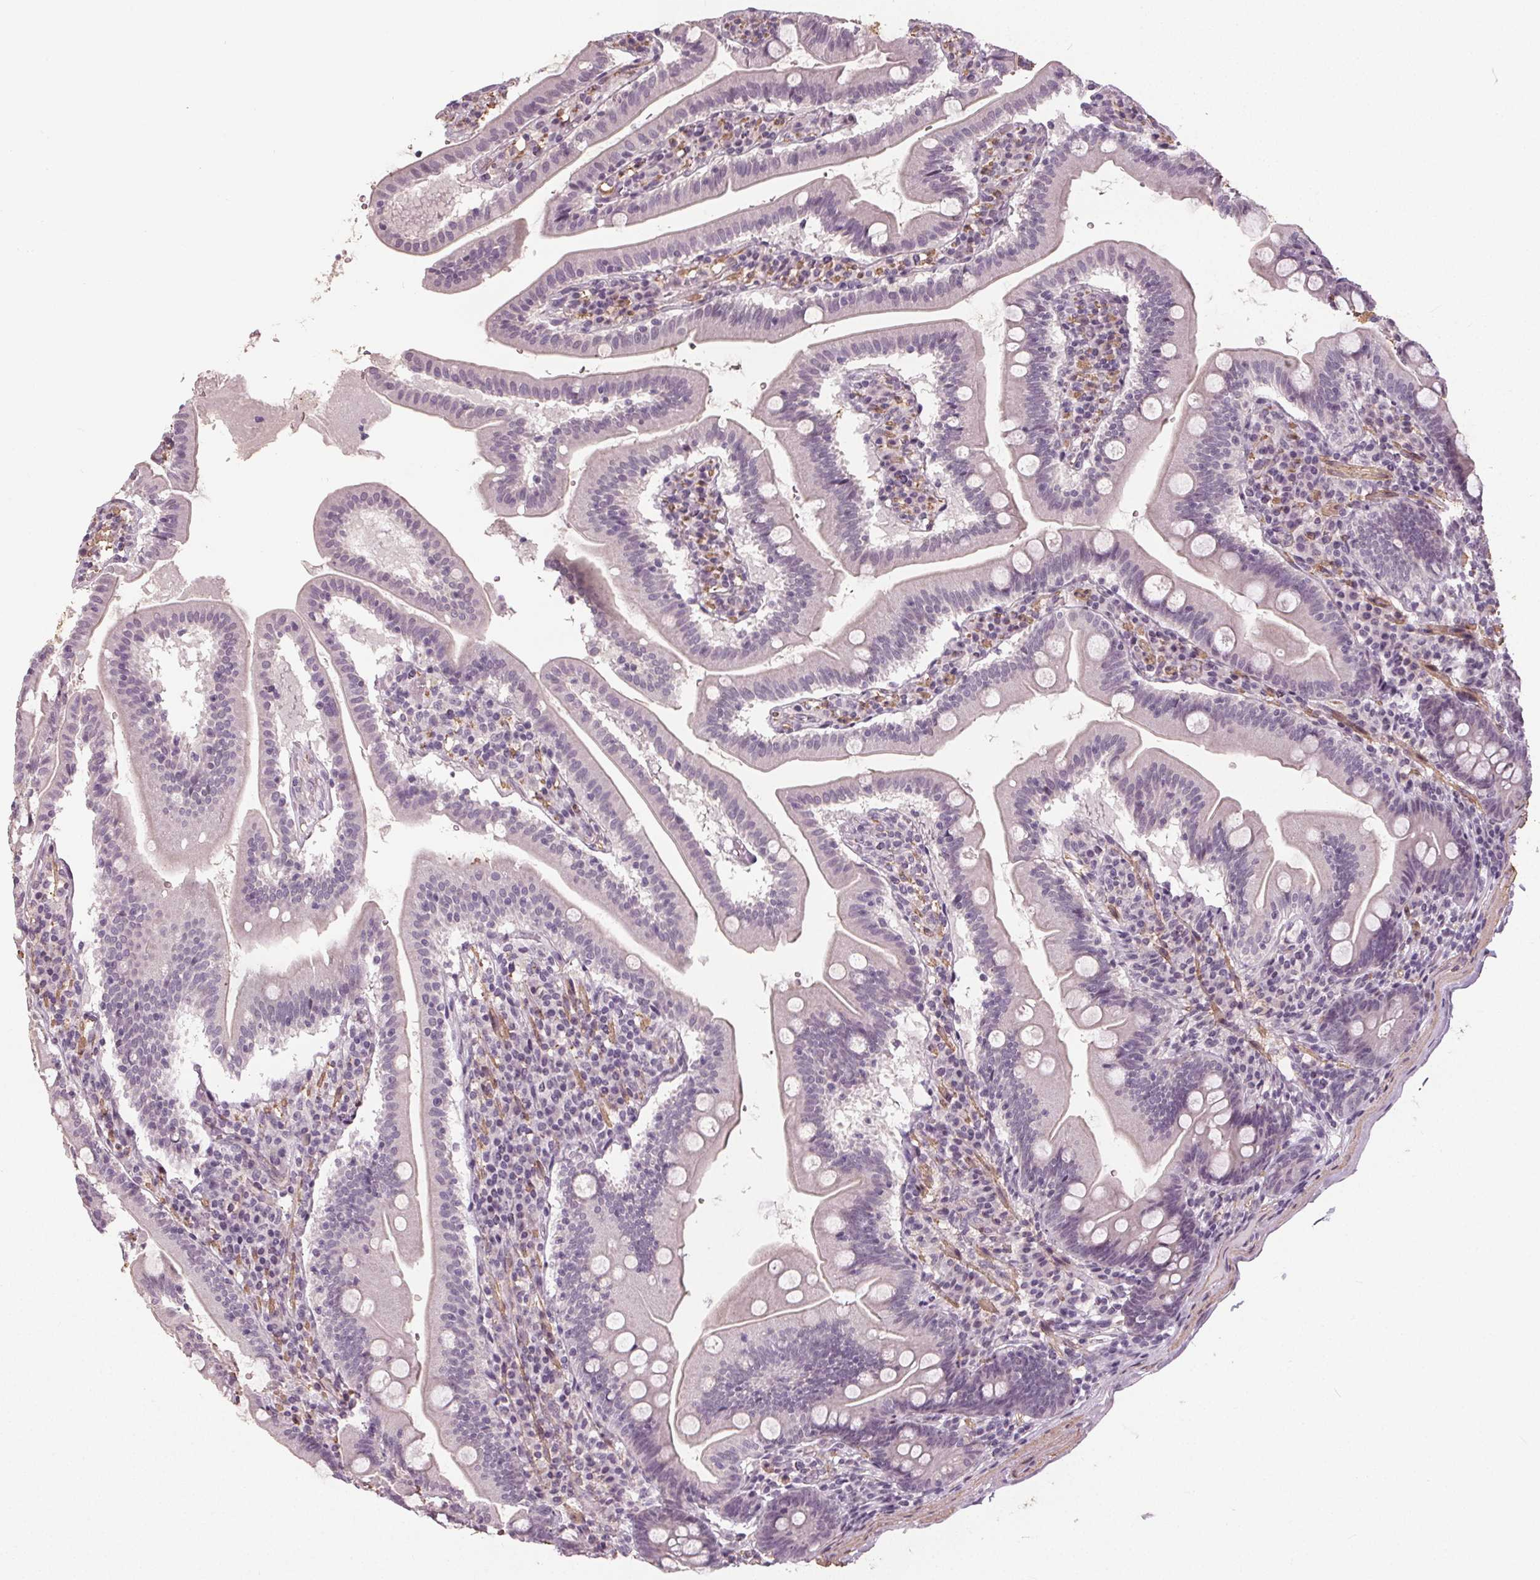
{"staining": {"intensity": "negative", "quantity": "none", "location": "none"}, "tissue": "duodenum", "cell_type": "Glandular cells", "image_type": "normal", "snomed": [{"axis": "morphology", "description": "Normal tissue, NOS"}, {"axis": "topography", "description": "Duodenum"}], "caption": "An image of duodenum stained for a protein reveals no brown staining in glandular cells. Nuclei are stained in blue.", "gene": "PKP1", "patient": {"sex": "female", "age": 67}}